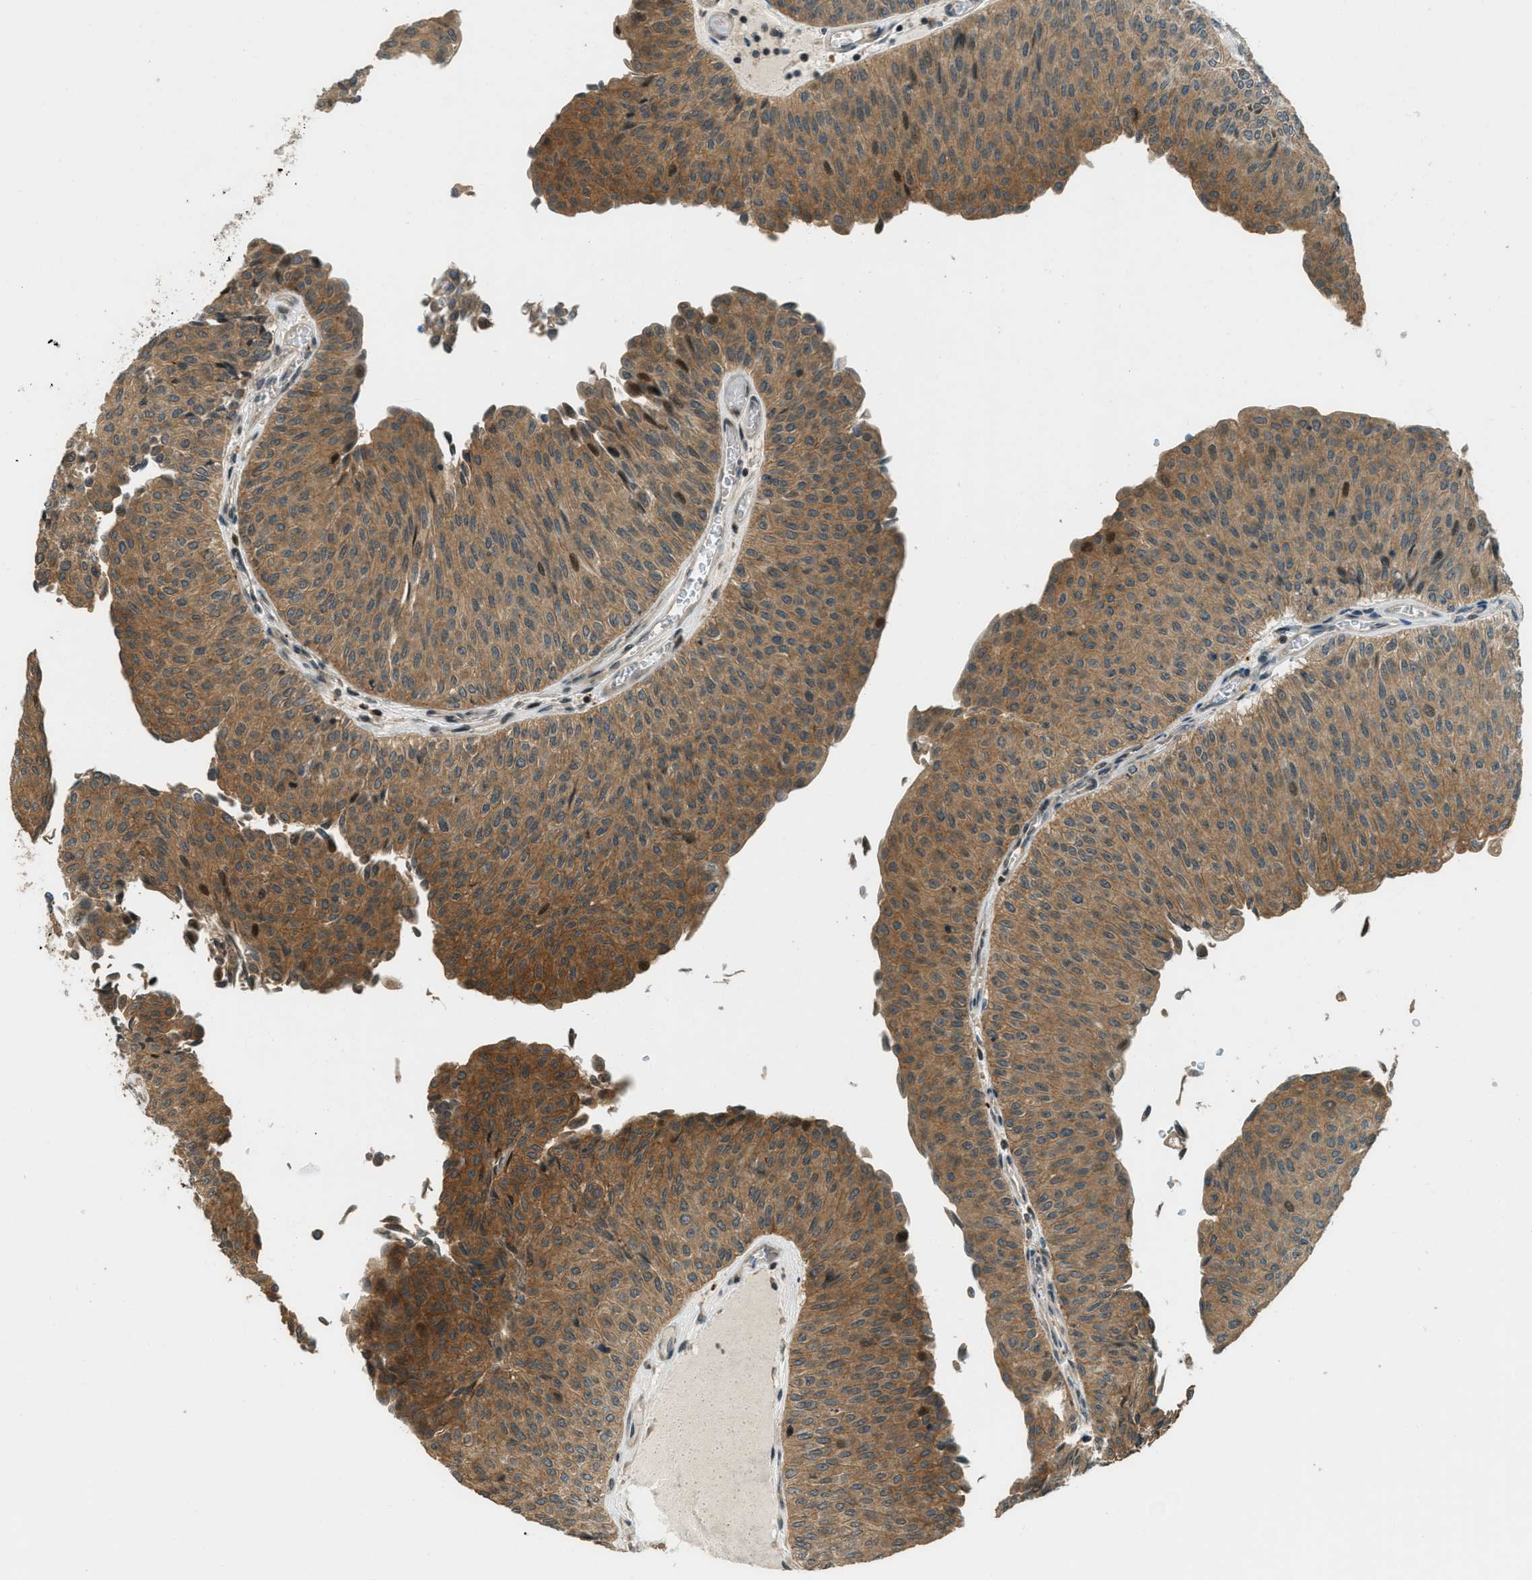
{"staining": {"intensity": "moderate", "quantity": ">75%", "location": "cytoplasmic/membranous"}, "tissue": "urothelial cancer", "cell_type": "Tumor cells", "image_type": "cancer", "snomed": [{"axis": "morphology", "description": "Urothelial carcinoma, Low grade"}, {"axis": "topography", "description": "Urinary bladder"}], "caption": "A medium amount of moderate cytoplasmic/membranous expression is present in about >75% of tumor cells in urothelial cancer tissue.", "gene": "PTPN23", "patient": {"sex": "male", "age": 78}}